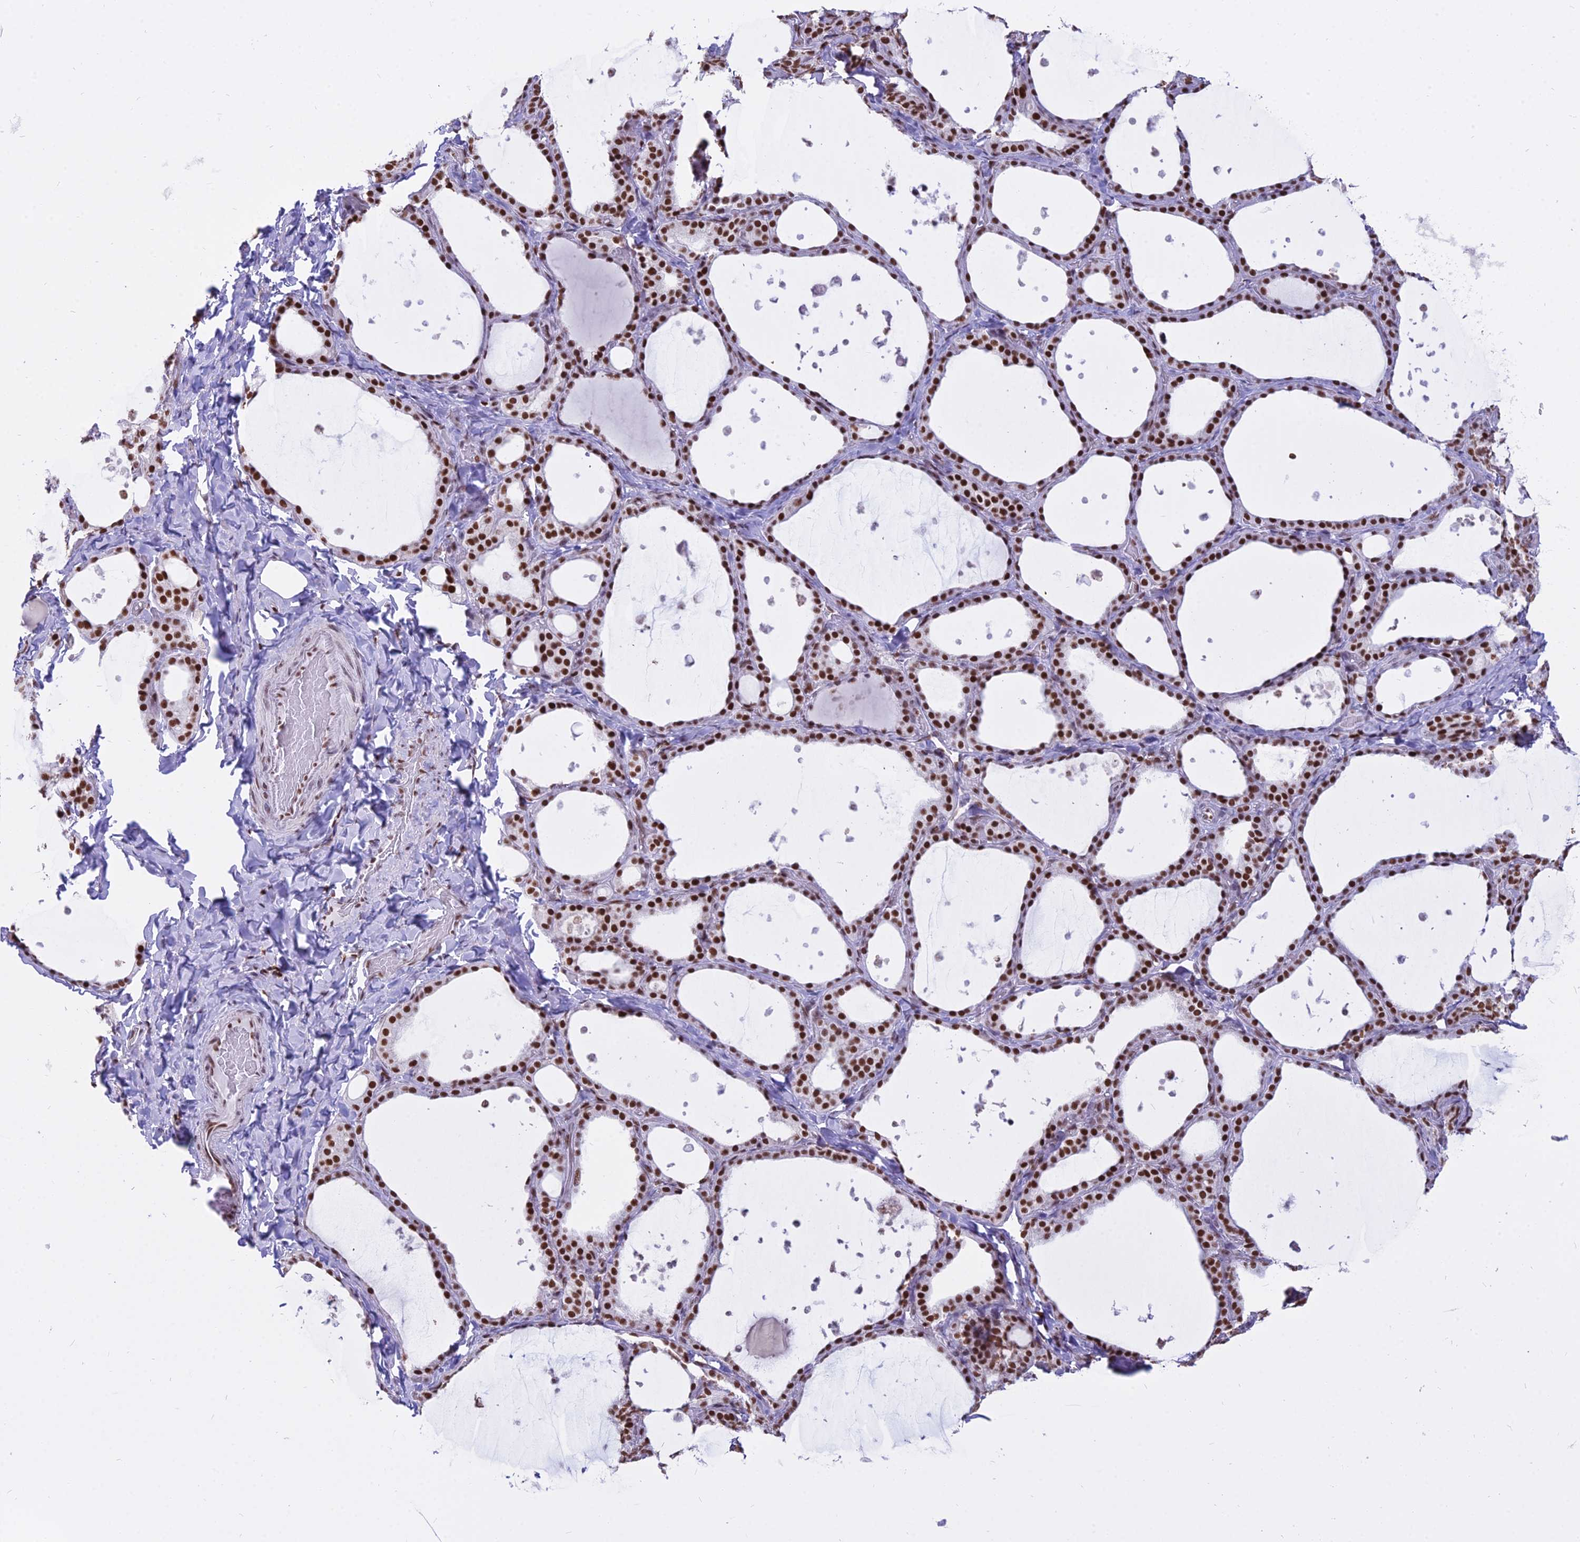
{"staining": {"intensity": "strong", "quantity": ">75%", "location": "nuclear"}, "tissue": "thyroid gland", "cell_type": "Glandular cells", "image_type": "normal", "snomed": [{"axis": "morphology", "description": "Normal tissue, NOS"}, {"axis": "topography", "description": "Thyroid gland"}], "caption": "Strong nuclear positivity for a protein is appreciated in about >75% of glandular cells of normal thyroid gland using immunohistochemistry (IHC).", "gene": "PARP1", "patient": {"sex": "female", "age": 44}}